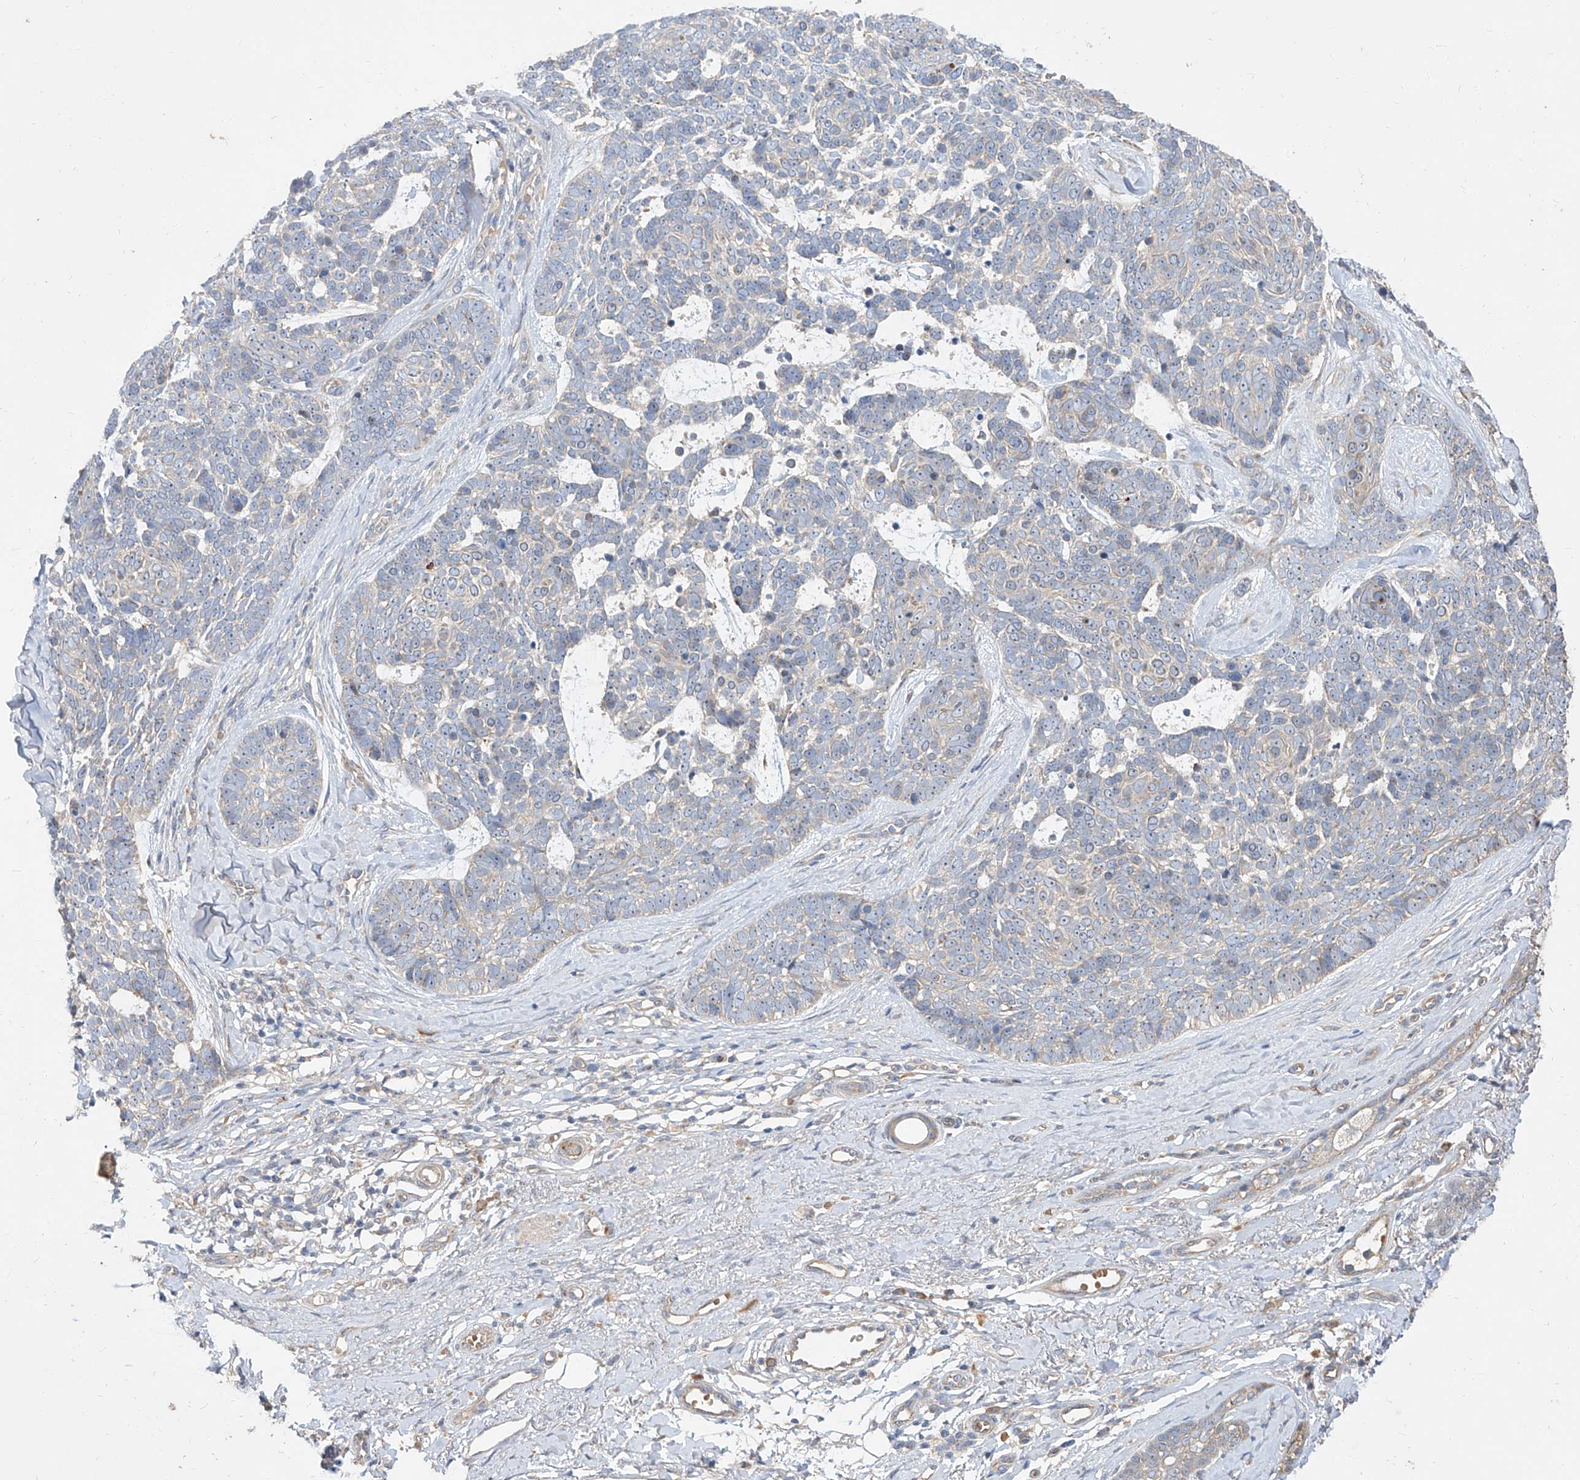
{"staining": {"intensity": "negative", "quantity": "none", "location": "none"}, "tissue": "skin cancer", "cell_type": "Tumor cells", "image_type": "cancer", "snomed": [{"axis": "morphology", "description": "Basal cell carcinoma"}, {"axis": "topography", "description": "Skin"}], "caption": "DAB immunohistochemical staining of skin basal cell carcinoma displays no significant expression in tumor cells.", "gene": "DIRAS3", "patient": {"sex": "female", "age": 81}}